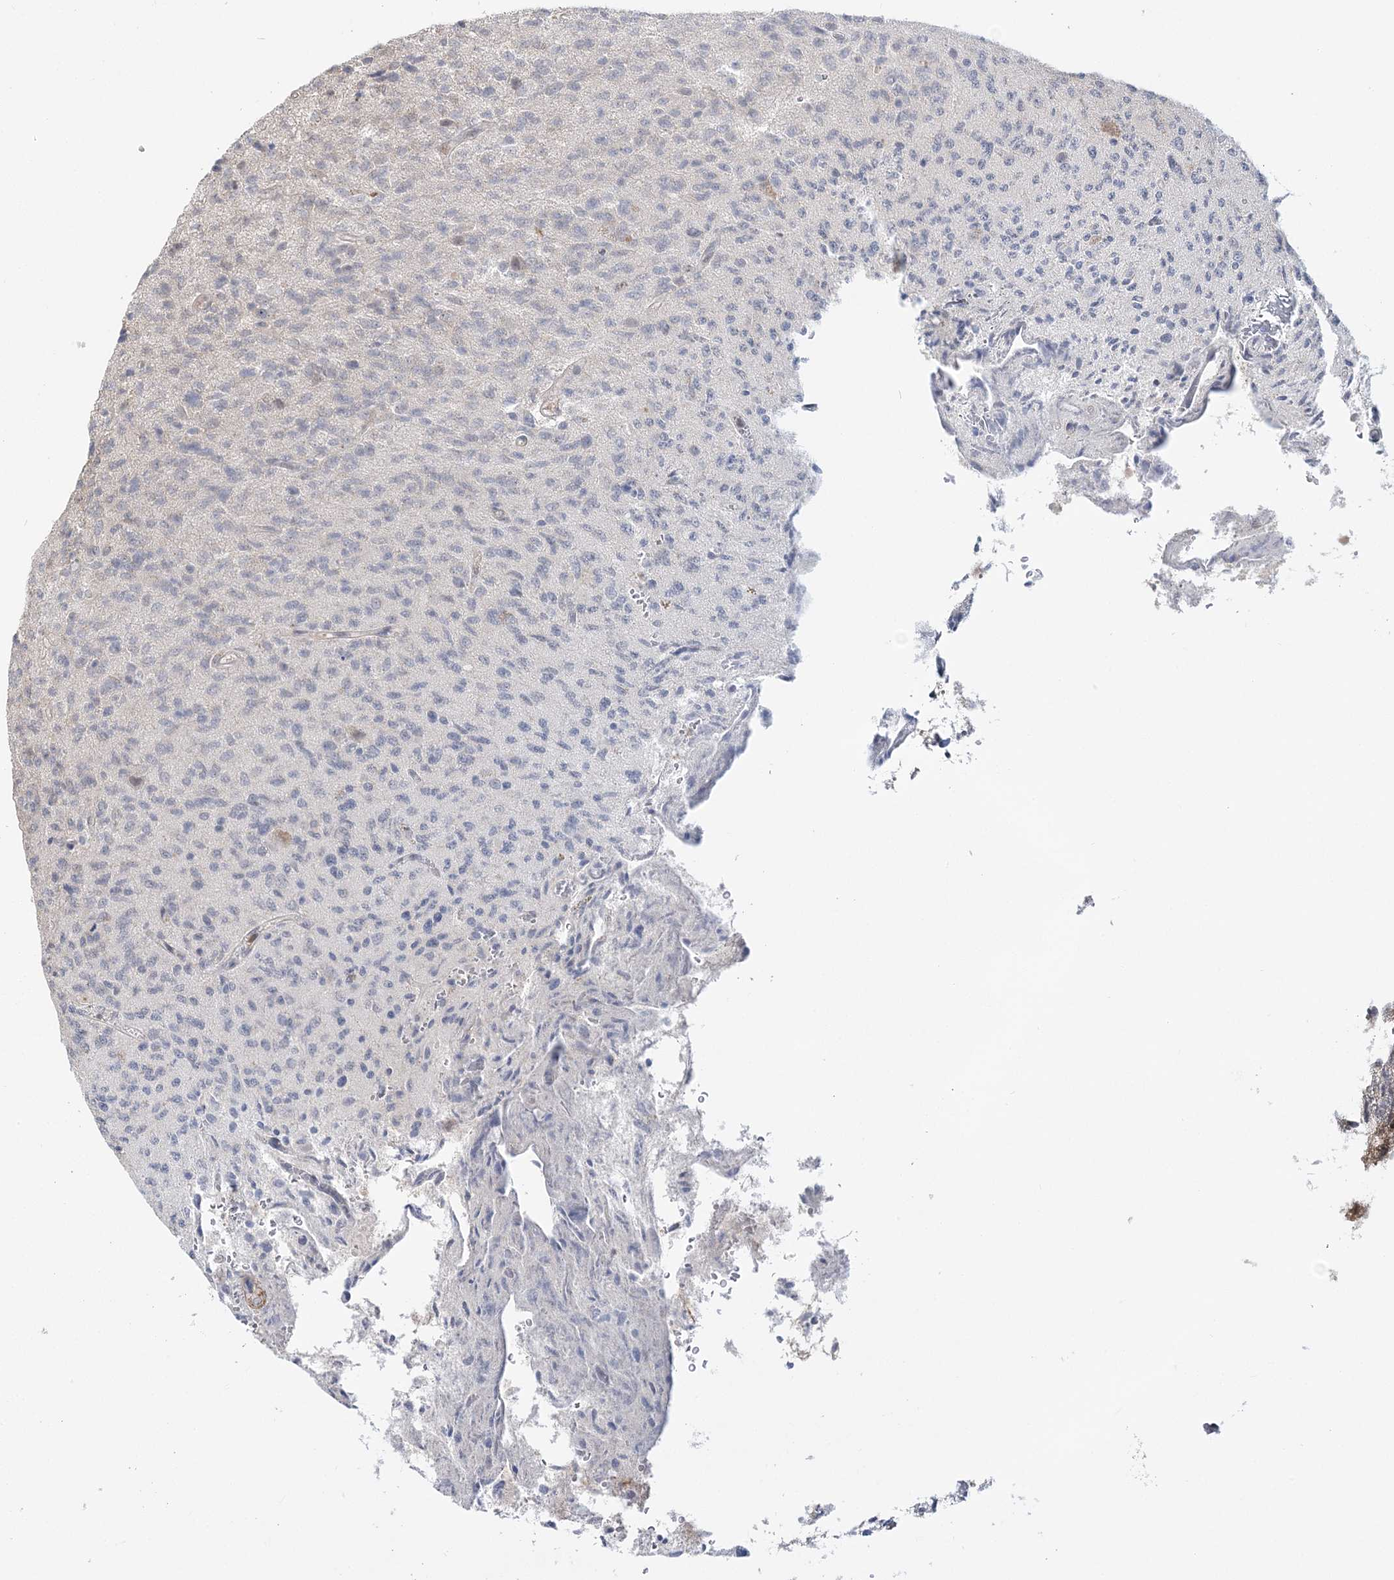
{"staining": {"intensity": "weak", "quantity": "25%-75%", "location": "cytoplasmic/membranous,nuclear"}, "tissue": "glioma", "cell_type": "Tumor cells", "image_type": "cancer", "snomed": [{"axis": "morphology", "description": "Glioma, malignant, High grade"}, {"axis": "topography", "description": "Brain"}], "caption": "Protein expression by immunohistochemistry exhibits weak cytoplasmic/membranous and nuclear positivity in about 25%-75% of tumor cells in glioma. The staining was performed using DAB (3,3'-diaminobenzidine), with brown indicating positive protein expression. Nuclei are stained blue with hematoxylin.", "gene": "ZFAND6", "patient": {"sex": "female", "age": 57}}